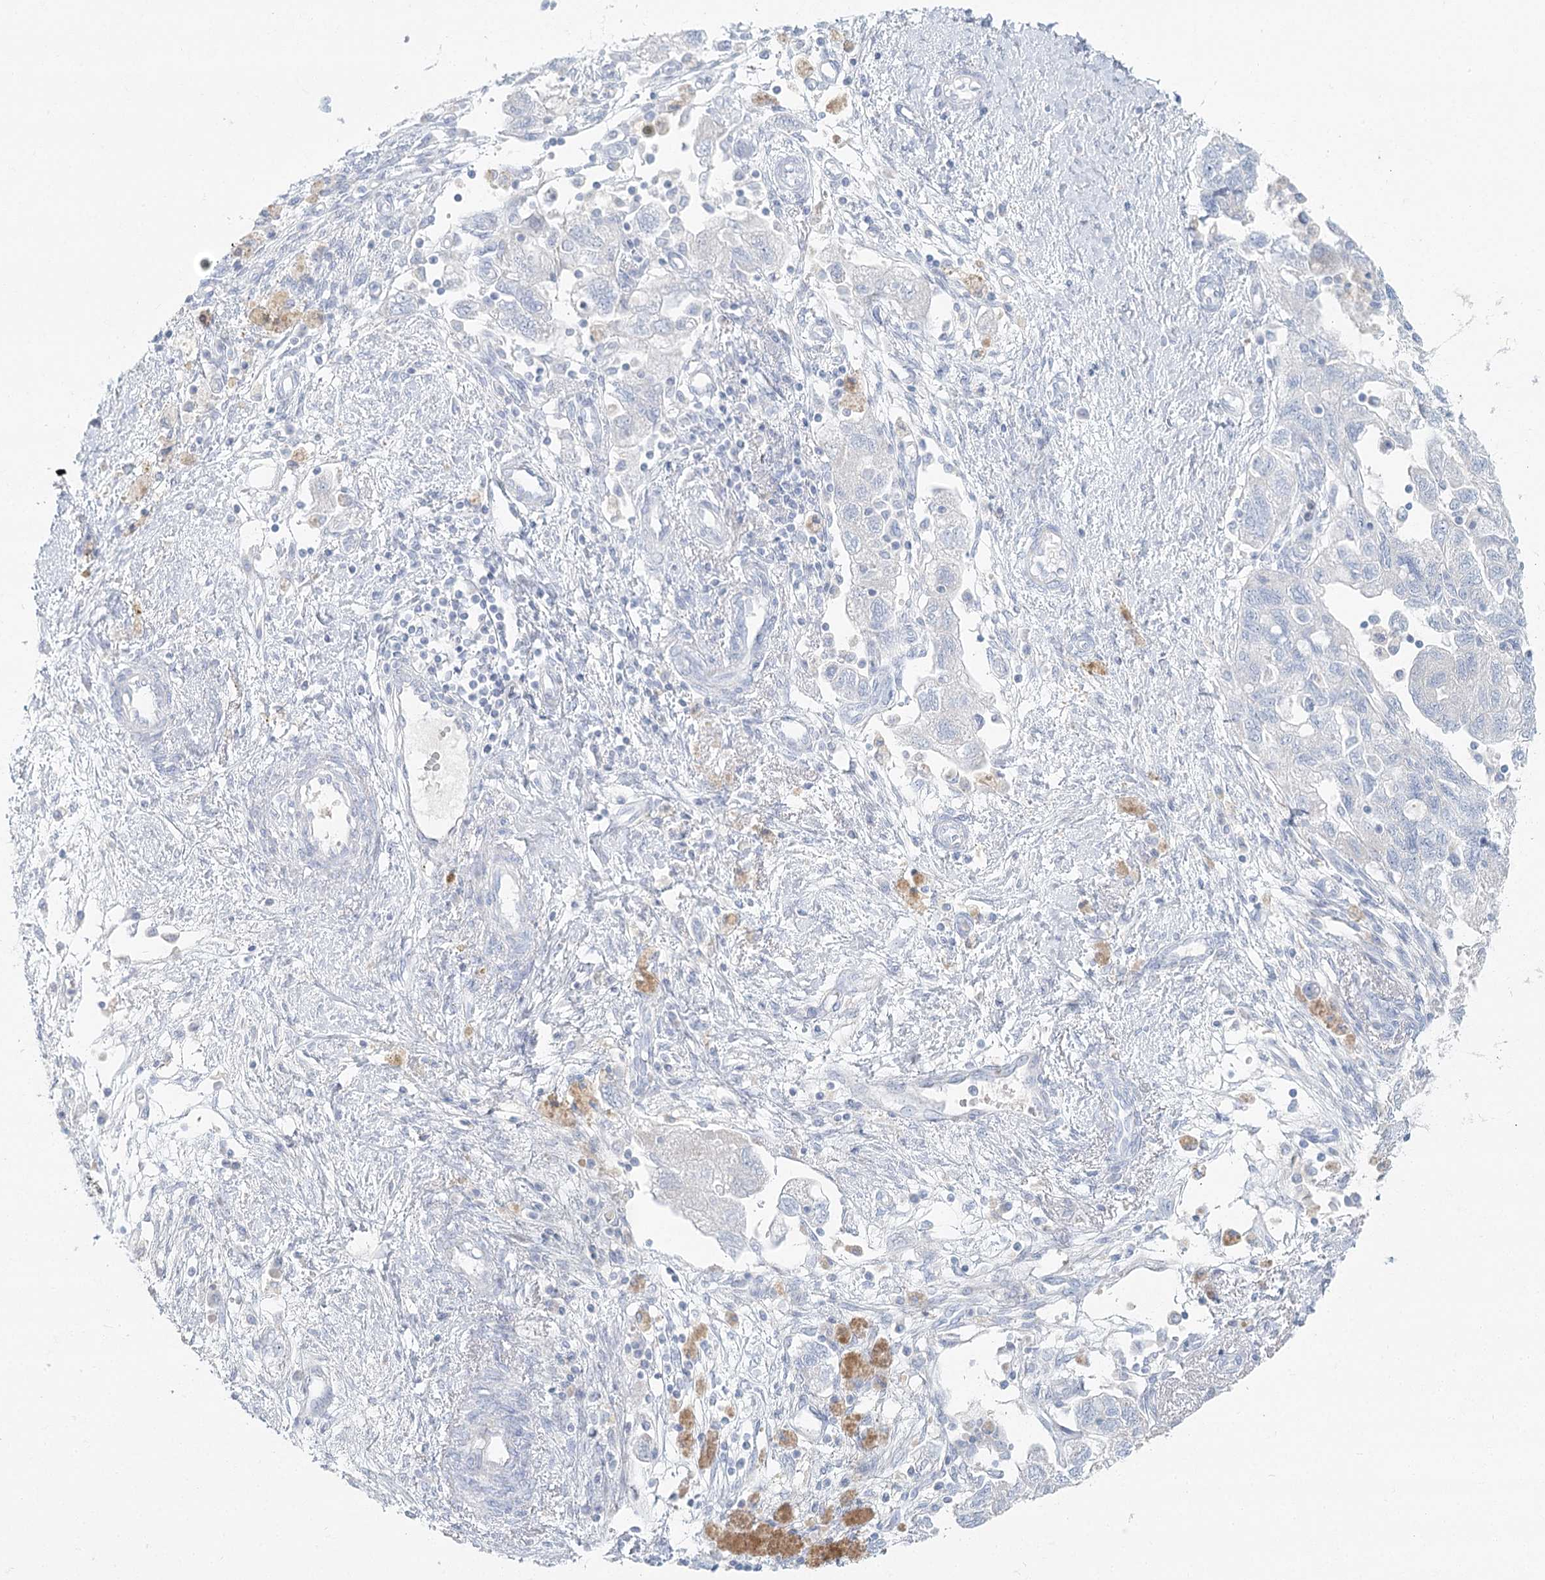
{"staining": {"intensity": "negative", "quantity": "none", "location": "none"}, "tissue": "ovarian cancer", "cell_type": "Tumor cells", "image_type": "cancer", "snomed": [{"axis": "morphology", "description": "Carcinoma, NOS"}, {"axis": "morphology", "description": "Cystadenocarcinoma, serous, NOS"}, {"axis": "topography", "description": "Ovary"}], "caption": "This is a micrograph of IHC staining of serous cystadenocarcinoma (ovarian), which shows no expression in tumor cells.", "gene": "DMGDH", "patient": {"sex": "female", "age": 69}}